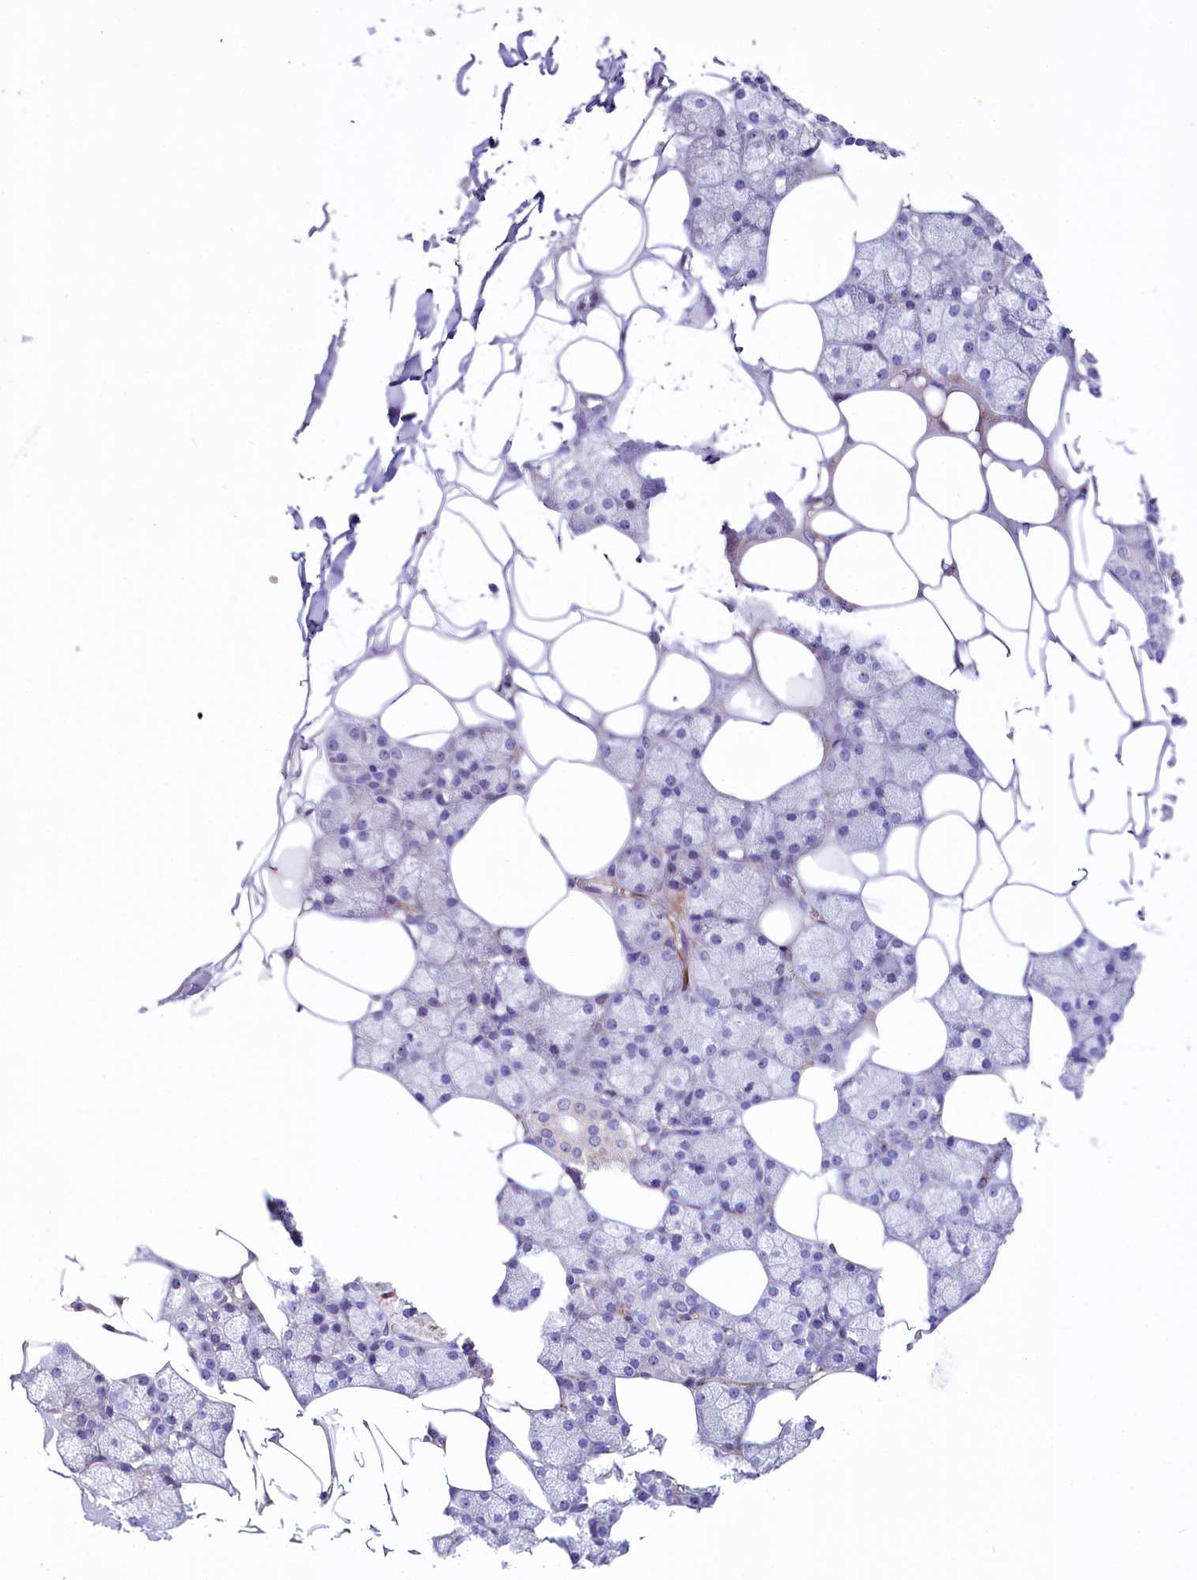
{"staining": {"intensity": "moderate", "quantity": "<25%", "location": "cytoplasmic/membranous"}, "tissue": "salivary gland", "cell_type": "Glandular cells", "image_type": "normal", "snomed": [{"axis": "morphology", "description": "Normal tissue, NOS"}, {"axis": "topography", "description": "Salivary gland"}], "caption": "Protein staining of normal salivary gland demonstrates moderate cytoplasmic/membranous staining in approximately <25% of glandular cells. (brown staining indicates protein expression, while blue staining denotes nuclei).", "gene": "SH3TC2", "patient": {"sex": "male", "age": 62}}